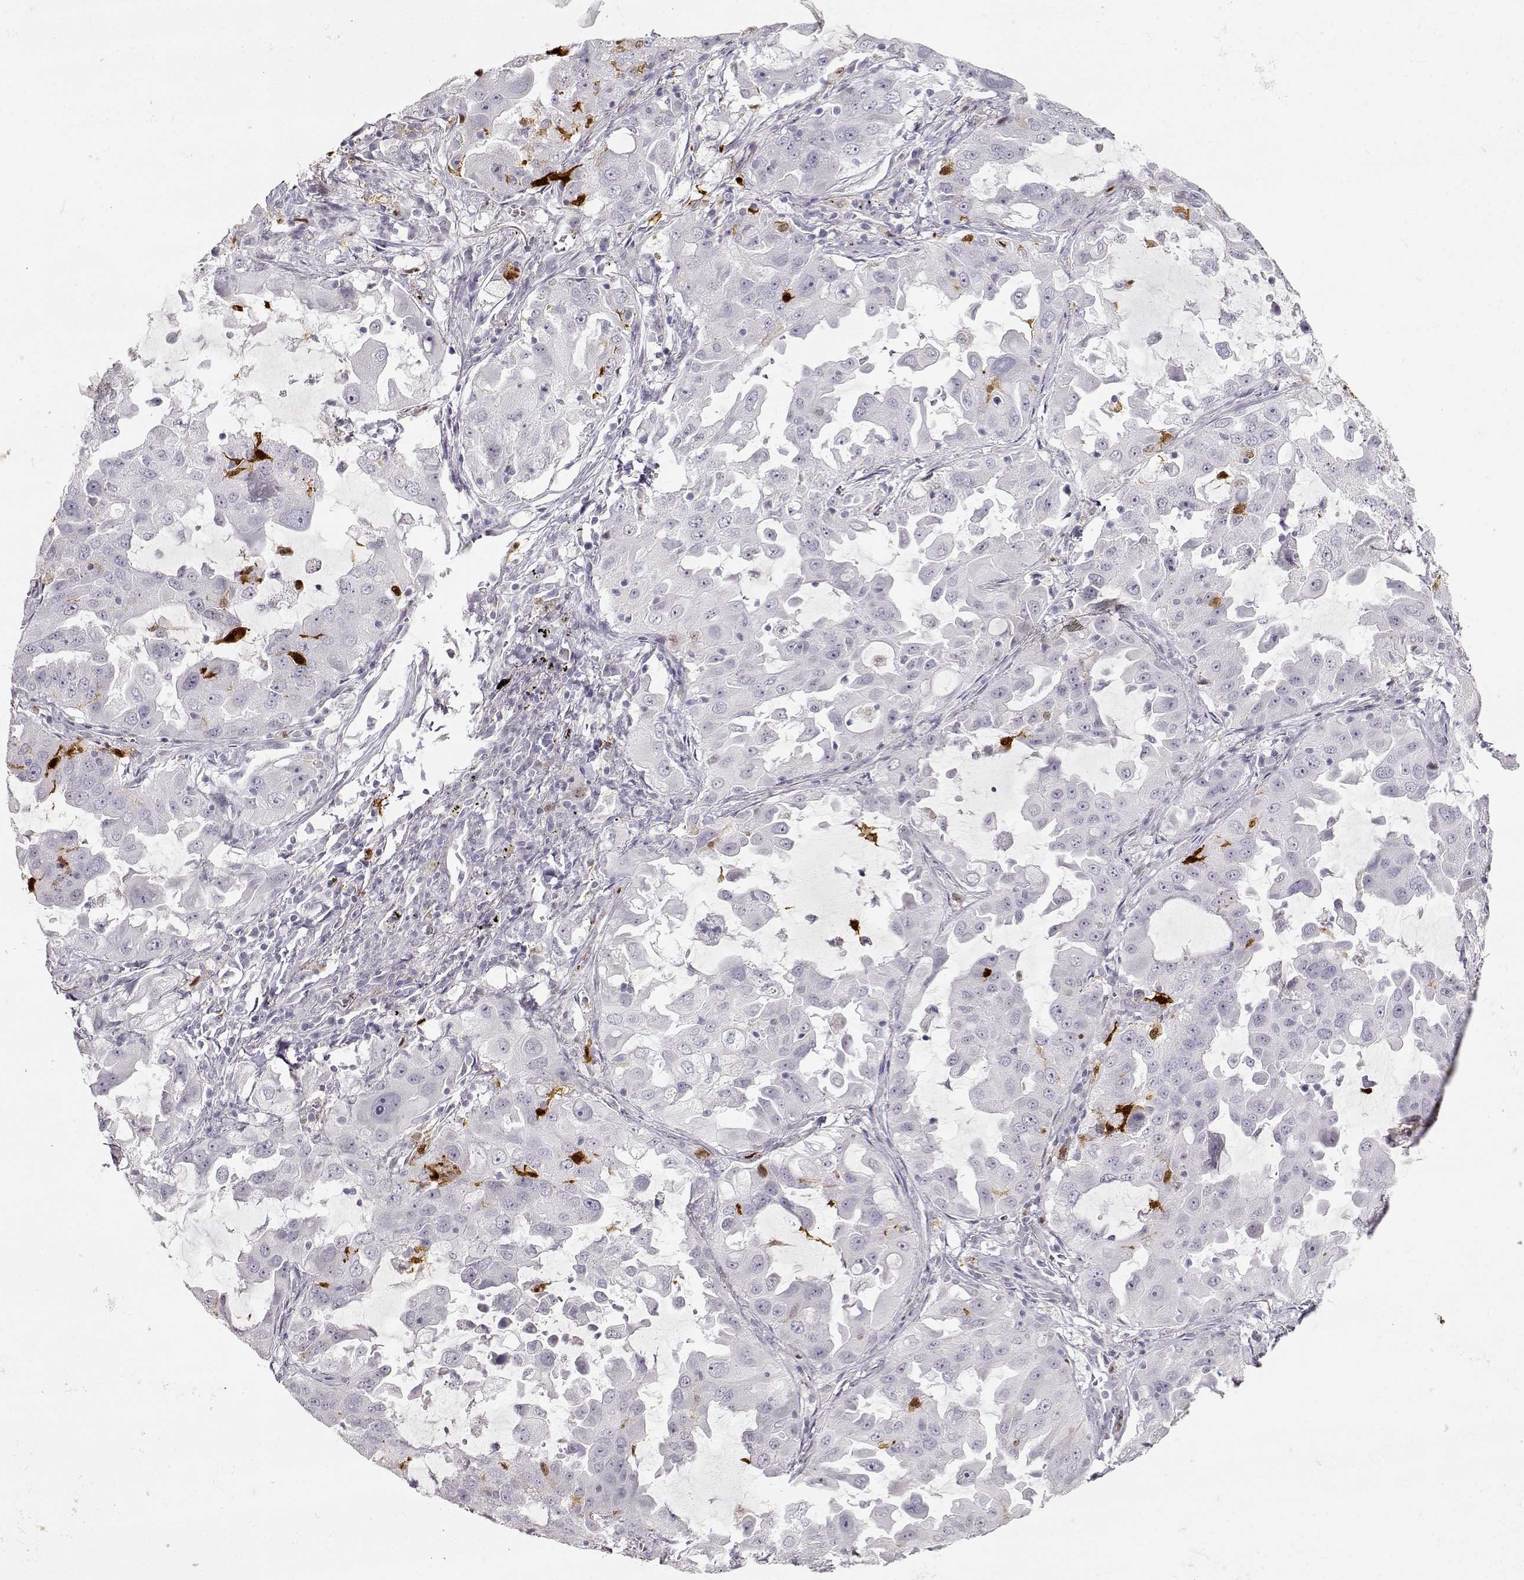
{"staining": {"intensity": "negative", "quantity": "none", "location": "none"}, "tissue": "lung cancer", "cell_type": "Tumor cells", "image_type": "cancer", "snomed": [{"axis": "morphology", "description": "Adenocarcinoma, NOS"}, {"axis": "topography", "description": "Lung"}], "caption": "The histopathology image displays no staining of tumor cells in adenocarcinoma (lung).", "gene": "S100B", "patient": {"sex": "female", "age": 61}}